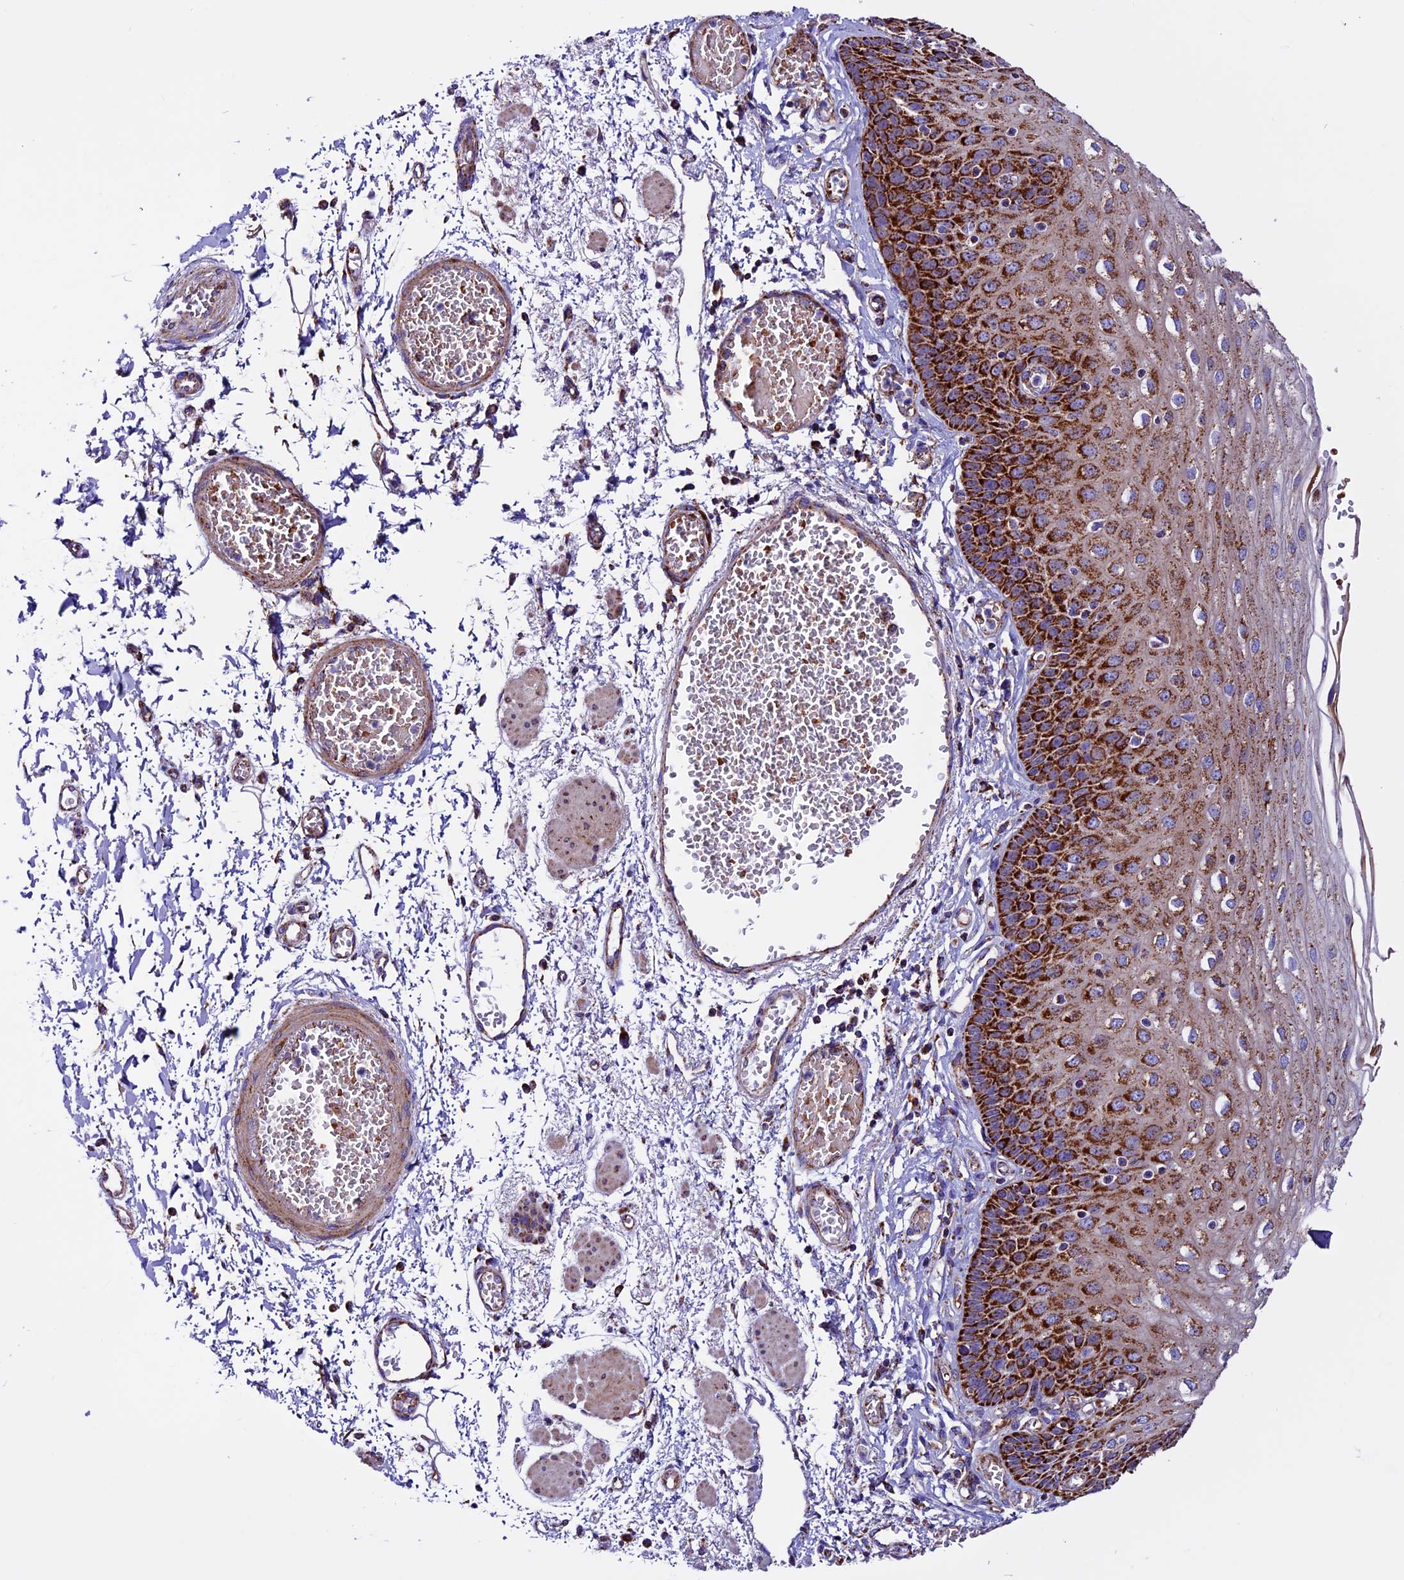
{"staining": {"intensity": "strong", "quantity": ">75%", "location": "cytoplasmic/membranous"}, "tissue": "esophagus", "cell_type": "Squamous epithelial cells", "image_type": "normal", "snomed": [{"axis": "morphology", "description": "Normal tissue, NOS"}, {"axis": "topography", "description": "Esophagus"}], "caption": "Human esophagus stained with a brown dye exhibits strong cytoplasmic/membranous positive expression in about >75% of squamous epithelial cells.", "gene": "CX3CL1", "patient": {"sex": "male", "age": 81}}